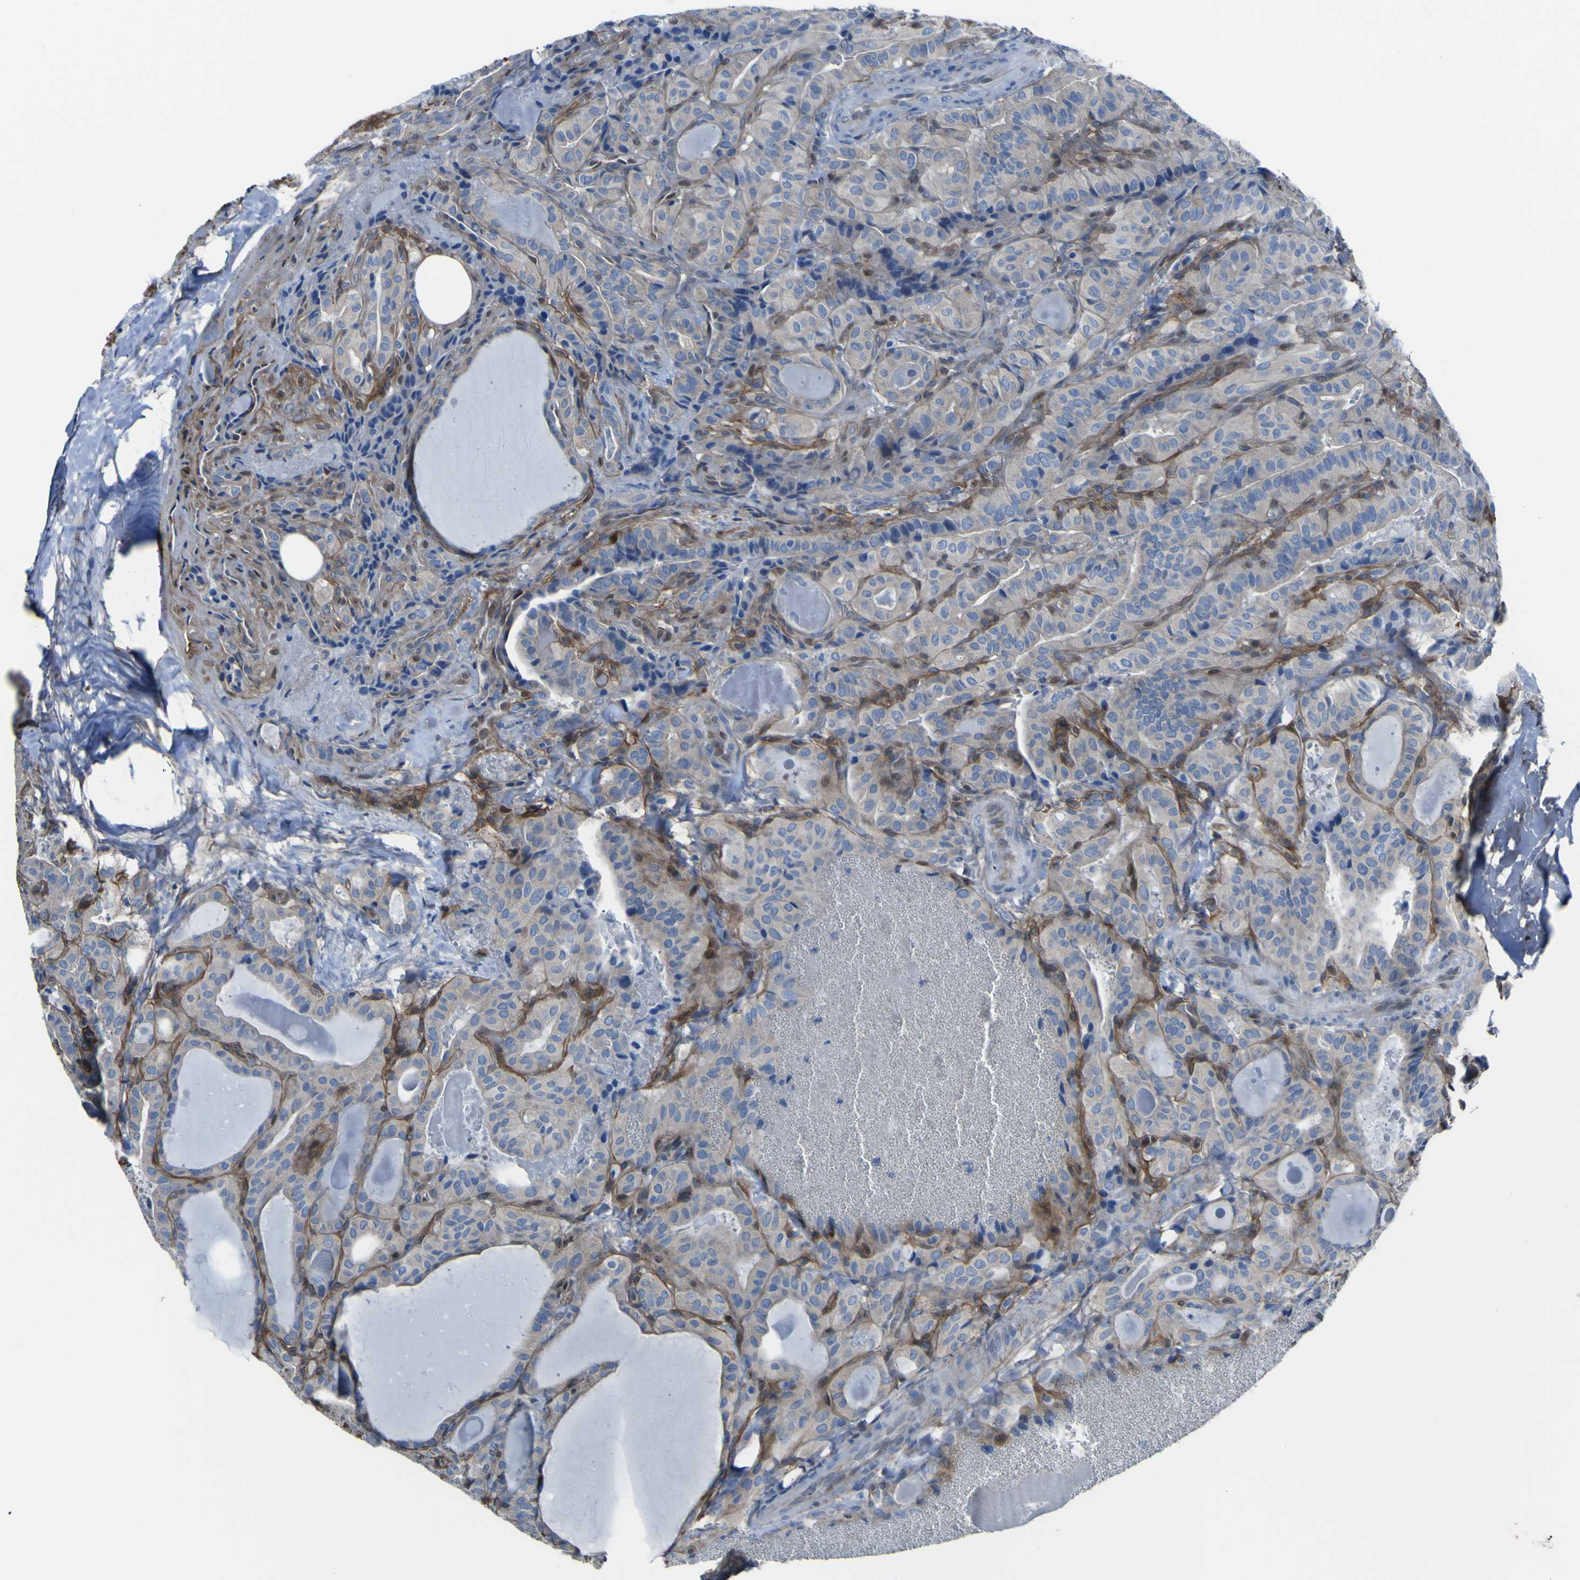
{"staining": {"intensity": "weak", "quantity": ">75%", "location": "cytoplasmic/membranous"}, "tissue": "thyroid cancer", "cell_type": "Tumor cells", "image_type": "cancer", "snomed": [{"axis": "morphology", "description": "Papillary adenocarcinoma, NOS"}, {"axis": "topography", "description": "Thyroid gland"}], "caption": "The micrograph displays immunohistochemical staining of papillary adenocarcinoma (thyroid). There is weak cytoplasmic/membranous expression is seen in approximately >75% of tumor cells.", "gene": "LRRN1", "patient": {"sex": "male", "age": 77}}